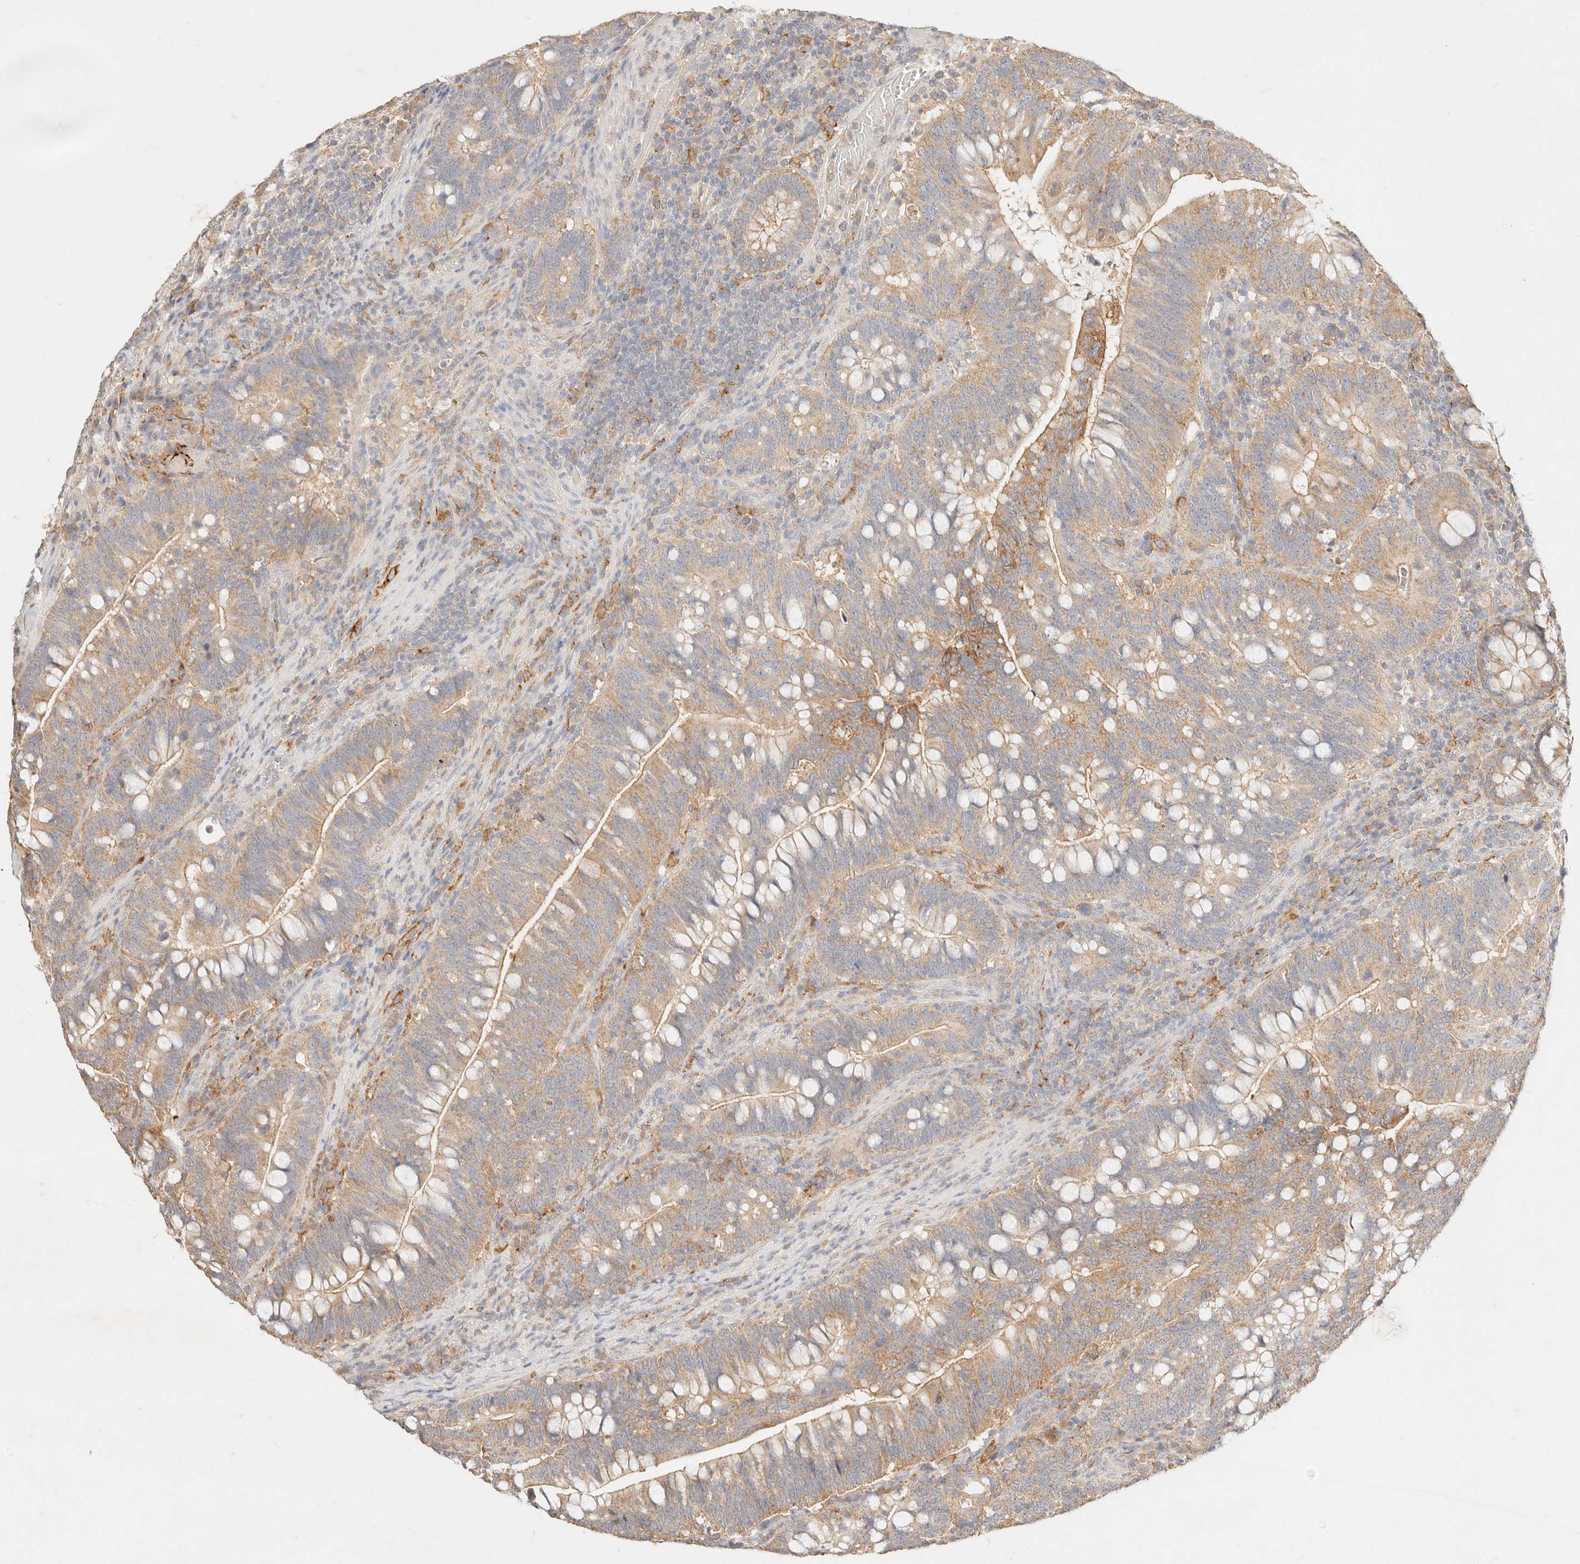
{"staining": {"intensity": "moderate", "quantity": ">75%", "location": "cytoplasmic/membranous"}, "tissue": "colorectal cancer", "cell_type": "Tumor cells", "image_type": "cancer", "snomed": [{"axis": "morphology", "description": "Adenocarcinoma, NOS"}, {"axis": "topography", "description": "Colon"}], "caption": "This histopathology image reveals IHC staining of human colorectal cancer, with medium moderate cytoplasmic/membranous positivity in approximately >75% of tumor cells.", "gene": "HK2", "patient": {"sex": "female", "age": 66}}